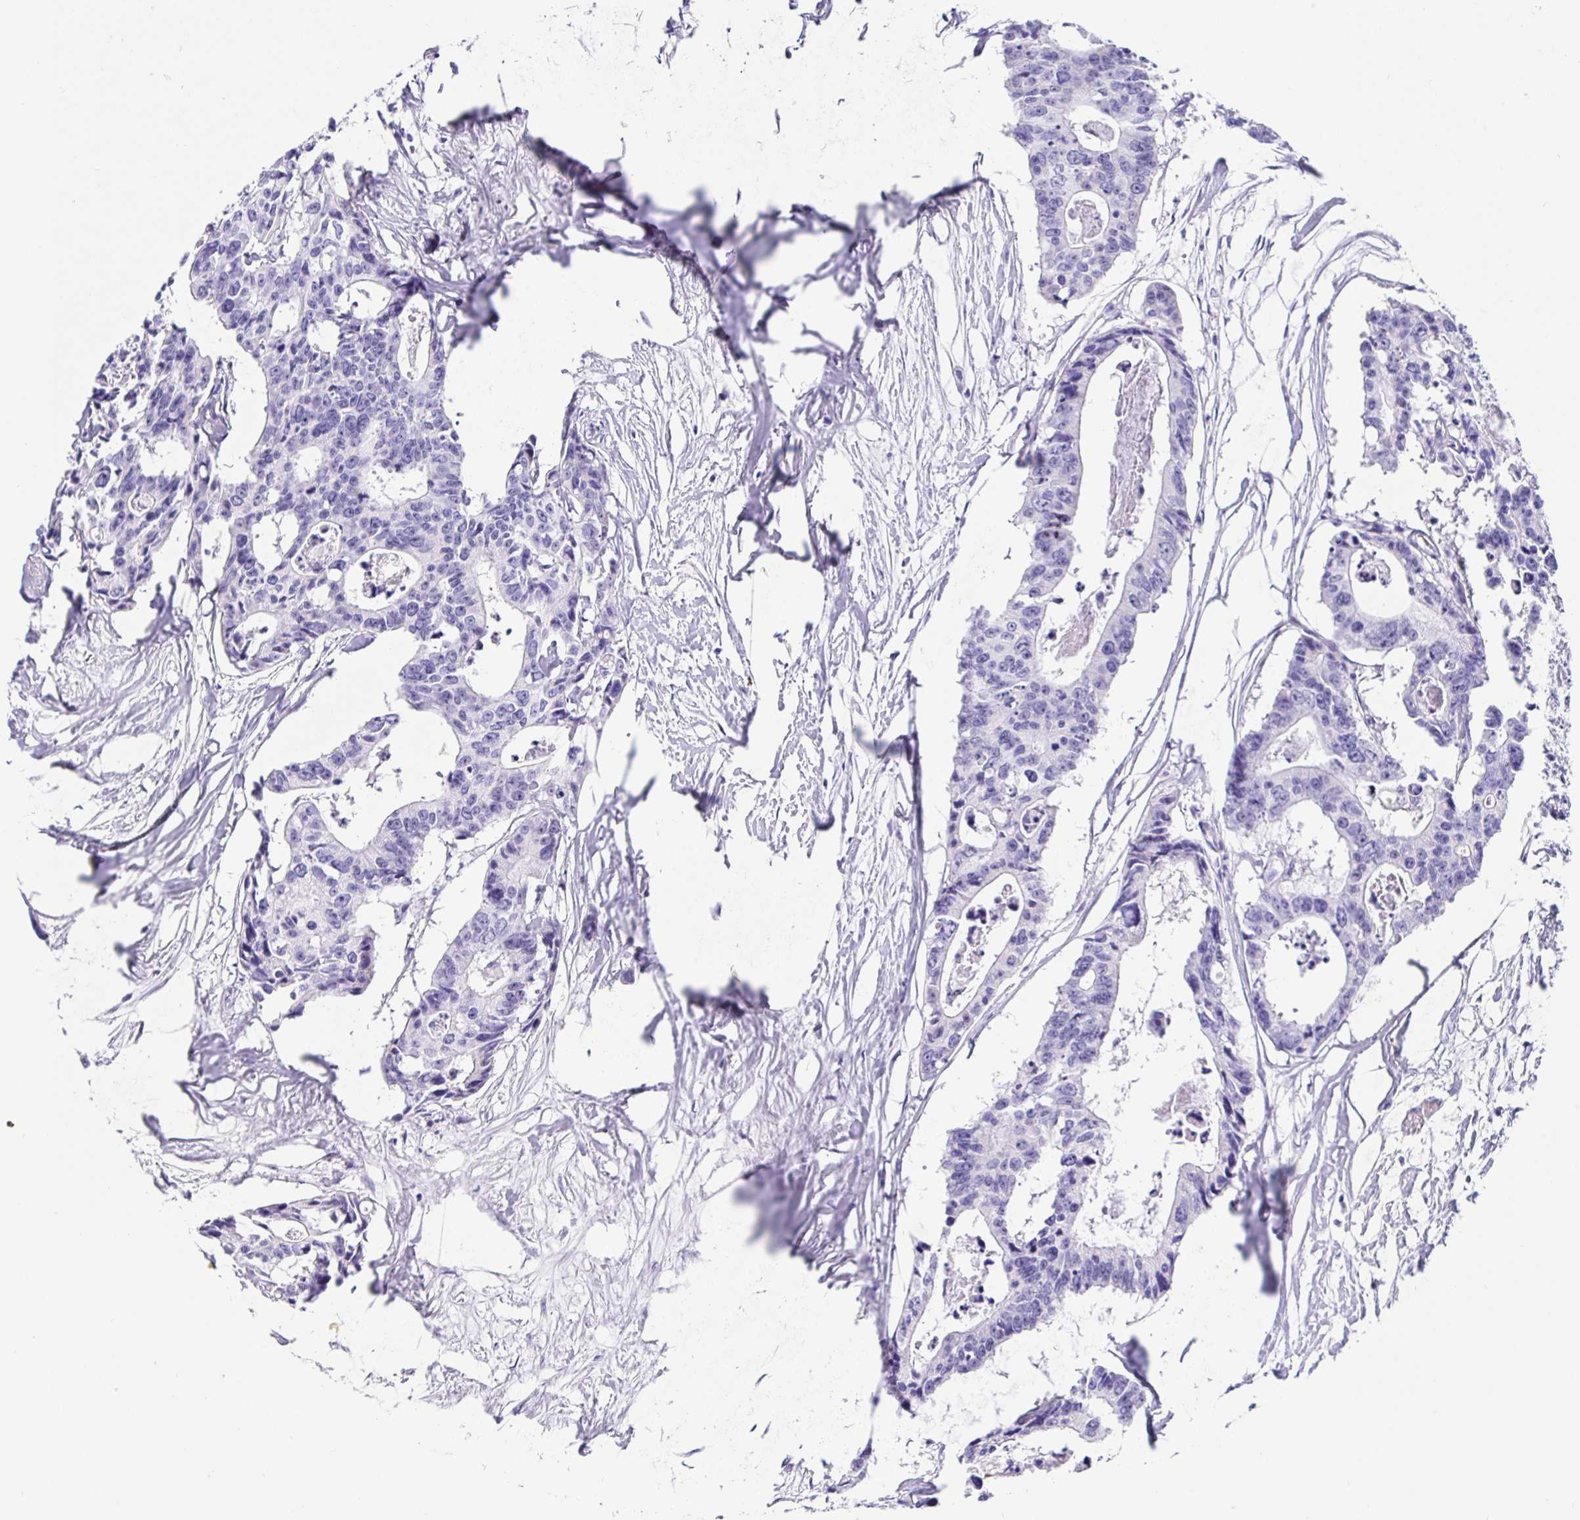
{"staining": {"intensity": "negative", "quantity": "none", "location": "none"}, "tissue": "colorectal cancer", "cell_type": "Tumor cells", "image_type": "cancer", "snomed": [{"axis": "morphology", "description": "Adenocarcinoma, NOS"}, {"axis": "topography", "description": "Rectum"}], "caption": "IHC photomicrograph of neoplastic tissue: colorectal cancer stained with DAB (3,3'-diaminobenzidine) shows no significant protein expression in tumor cells.", "gene": "PRAMEF19", "patient": {"sex": "male", "age": 57}}